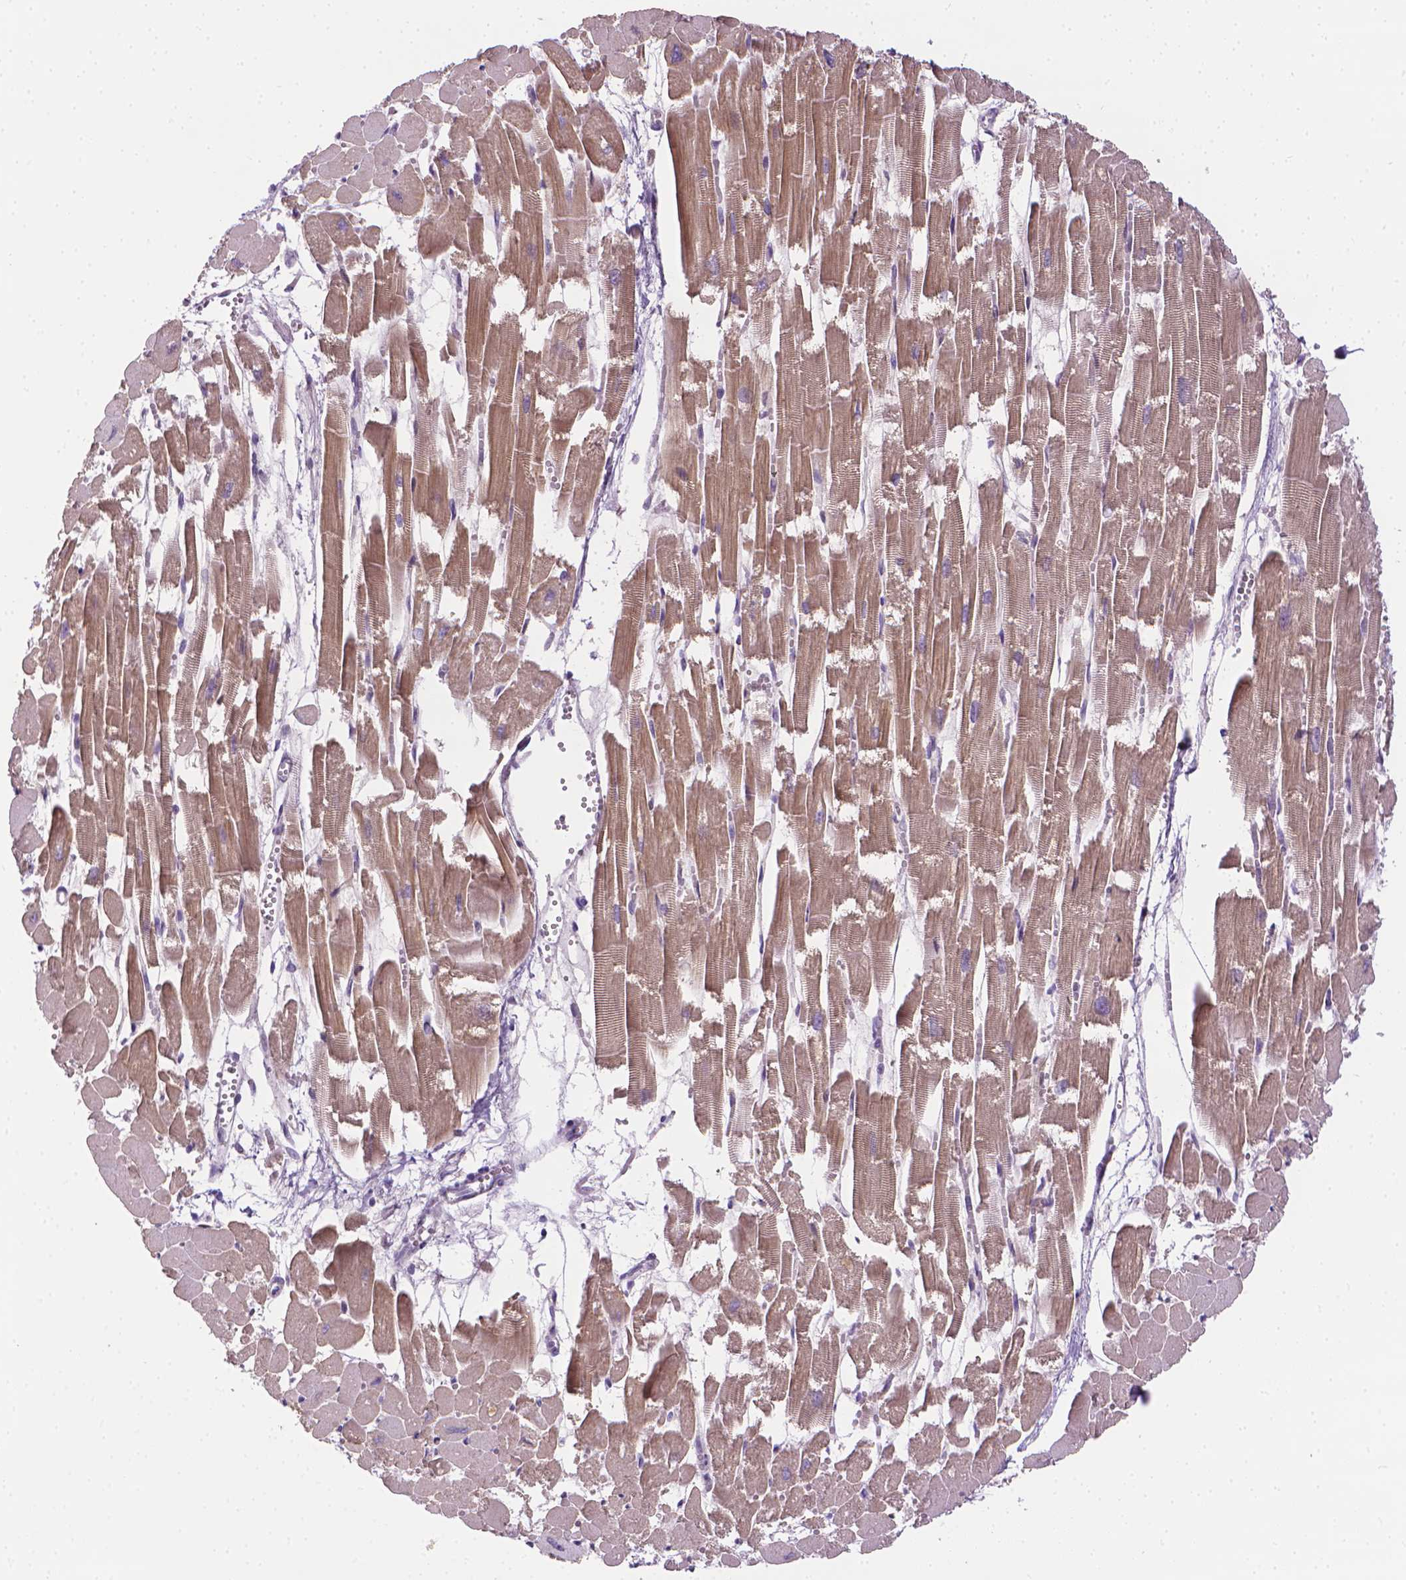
{"staining": {"intensity": "moderate", "quantity": "25%-75%", "location": "cytoplasmic/membranous"}, "tissue": "heart muscle", "cell_type": "Cardiomyocytes", "image_type": "normal", "snomed": [{"axis": "morphology", "description": "Normal tissue, NOS"}, {"axis": "topography", "description": "Heart"}], "caption": "An immunohistochemistry (IHC) histopathology image of unremarkable tissue is shown. Protein staining in brown highlights moderate cytoplasmic/membranous positivity in heart muscle within cardiomyocytes. (DAB (3,3'-diaminobenzidine) = brown stain, brightfield microscopy at high magnification).", "gene": "NCAN", "patient": {"sex": "female", "age": 52}}